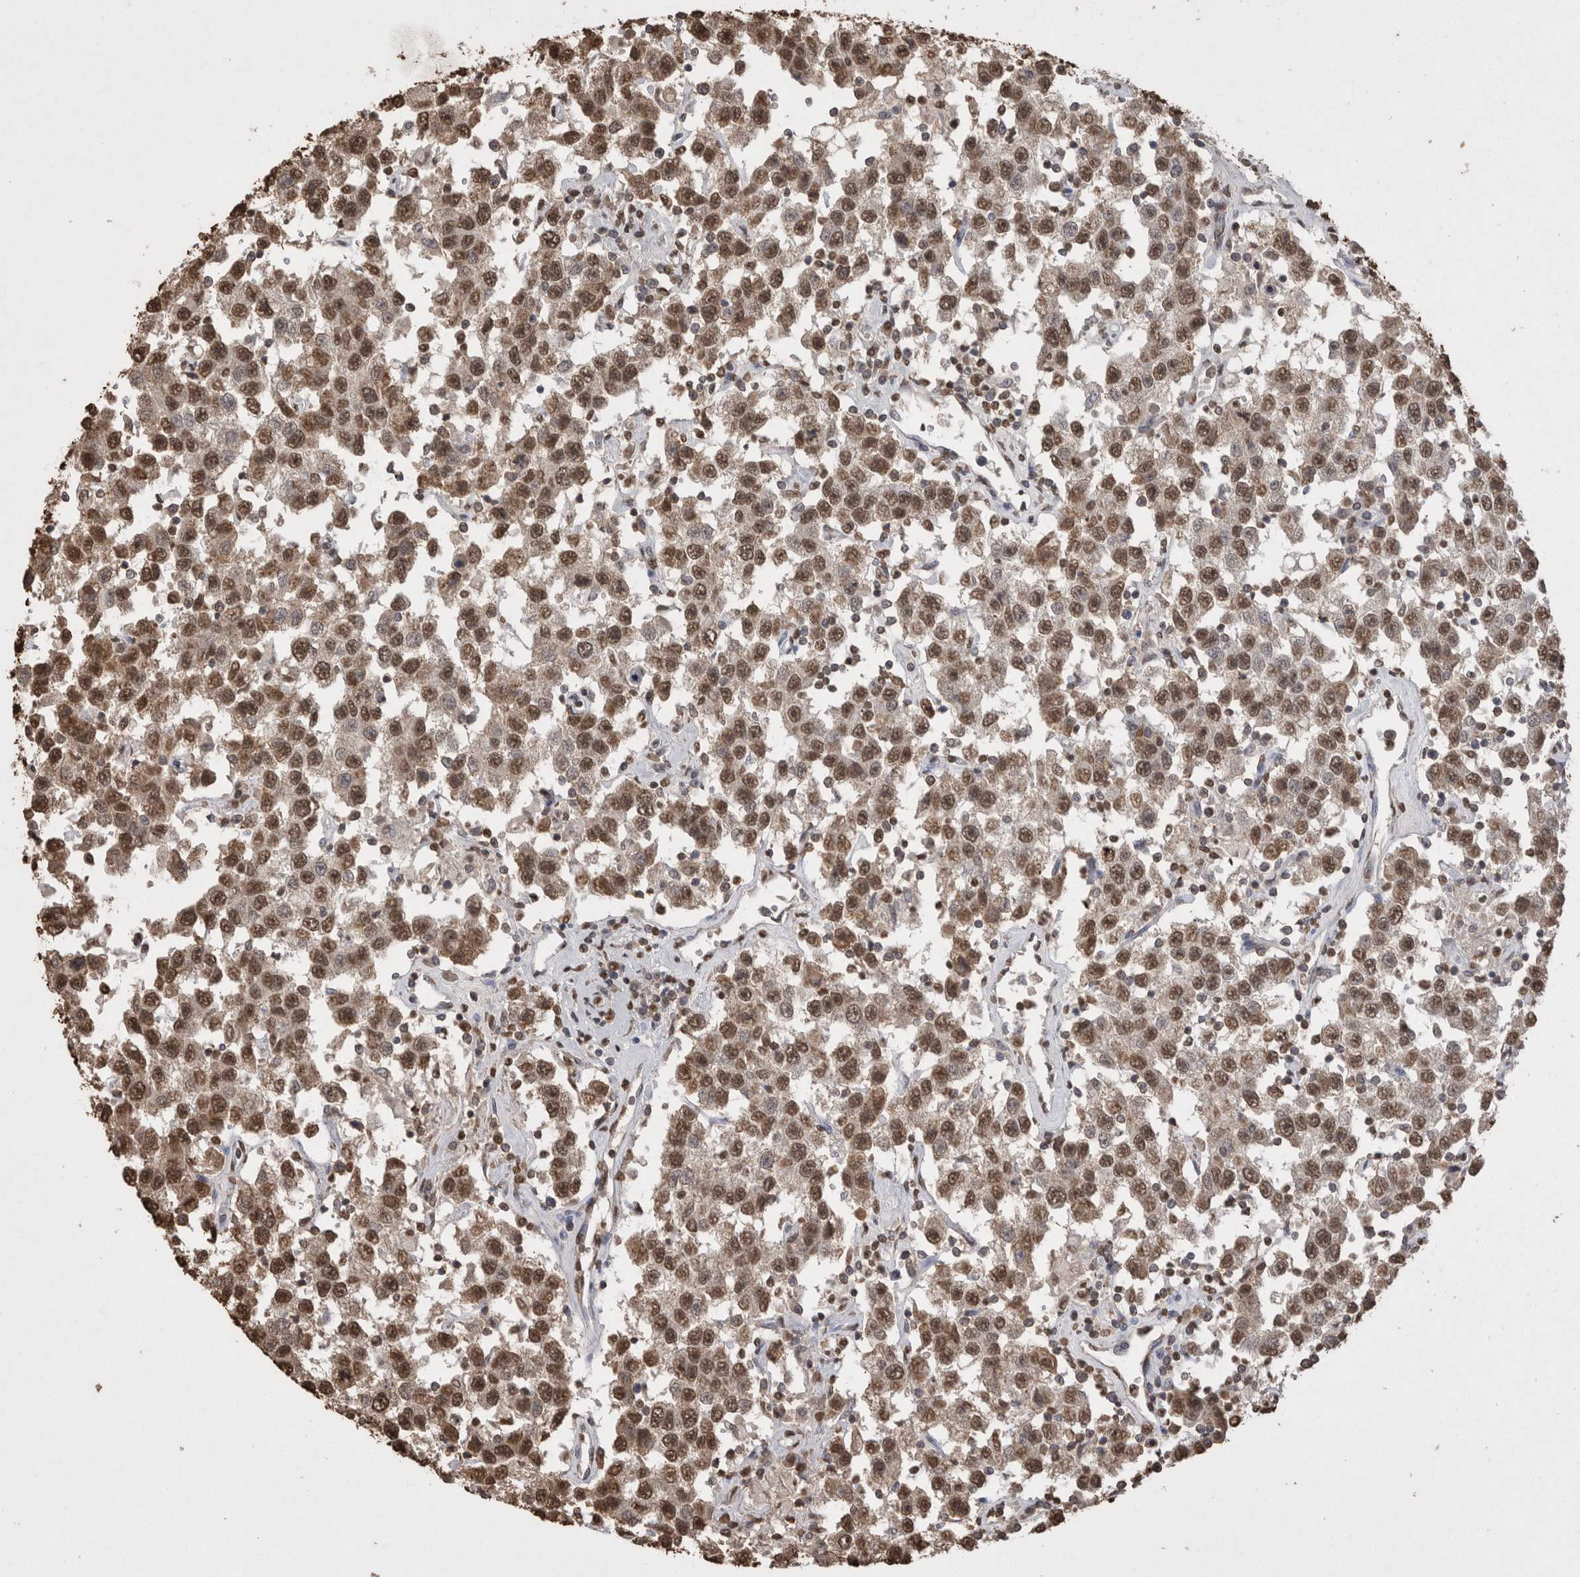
{"staining": {"intensity": "moderate", "quantity": ">75%", "location": "nuclear"}, "tissue": "testis cancer", "cell_type": "Tumor cells", "image_type": "cancer", "snomed": [{"axis": "morphology", "description": "Seminoma, NOS"}, {"axis": "topography", "description": "Testis"}], "caption": "Testis seminoma stained with immunohistochemistry (IHC) reveals moderate nuclear staining in about >75% of tumor cells. (IHC, brightfield microscopy, high magnification).", "gene": "POU5F1", "patient": {"sex": "male", "age": 41}}